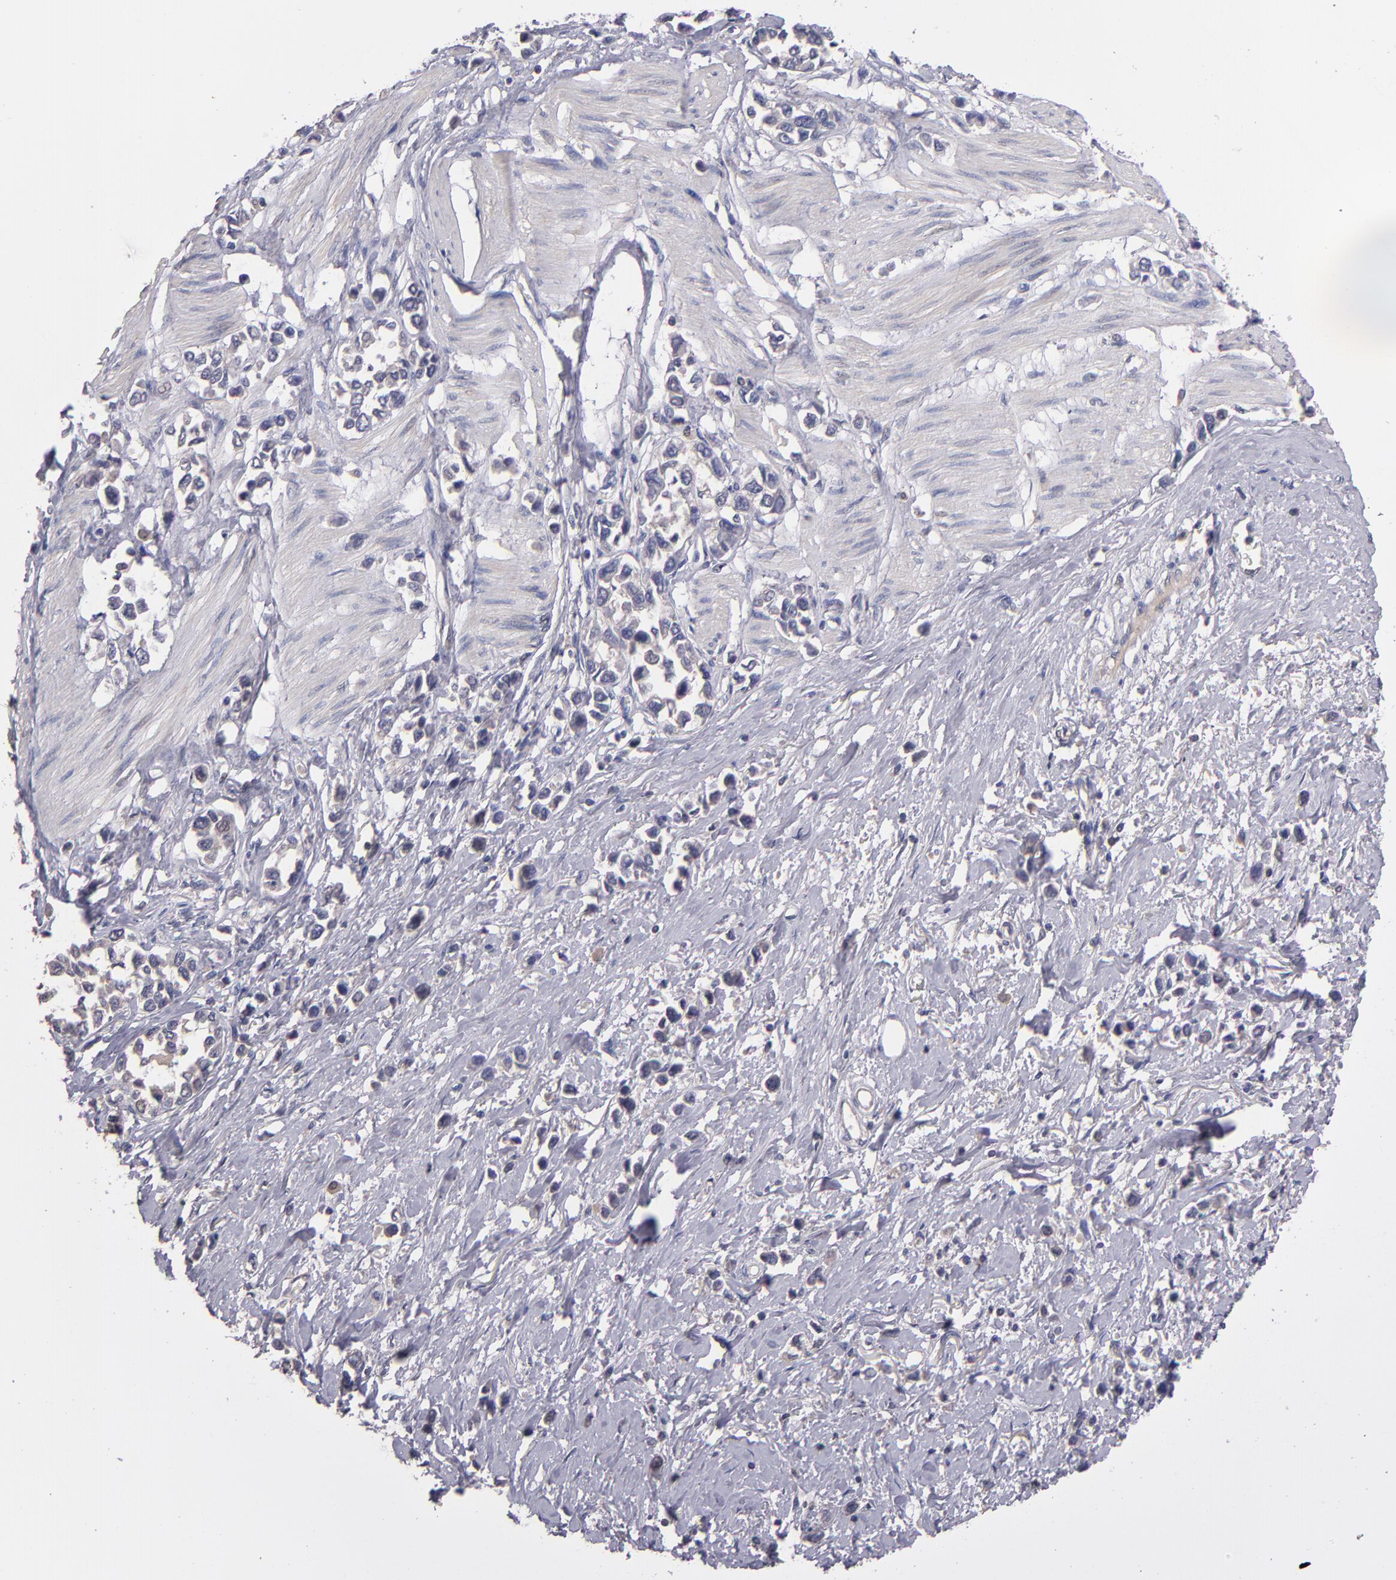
{"staining": {"intensity": "negative", "quantity": "none", "location": "none"}, "tissue": "stomach cancer", "cell_type": "Tumor cells", "image_type": "cancer", "snomed": [{"axis": "morphology", "description": "Adenocarcinoma, NOS"}, {"axis": "topography", "description": "Stomach, upper"}], "caption": "IHC image of stomach cancer (adenocarcinoma) stained for a protein (brown), which demonstrates no expression in tumor cells. (DAB (3,3'-diaminobenzidine) immunohistochemistry visualized using brightfield microscopy, high magnification).", "gene": "GNAZ", "patient": {"sex": "male", "age": 76}}